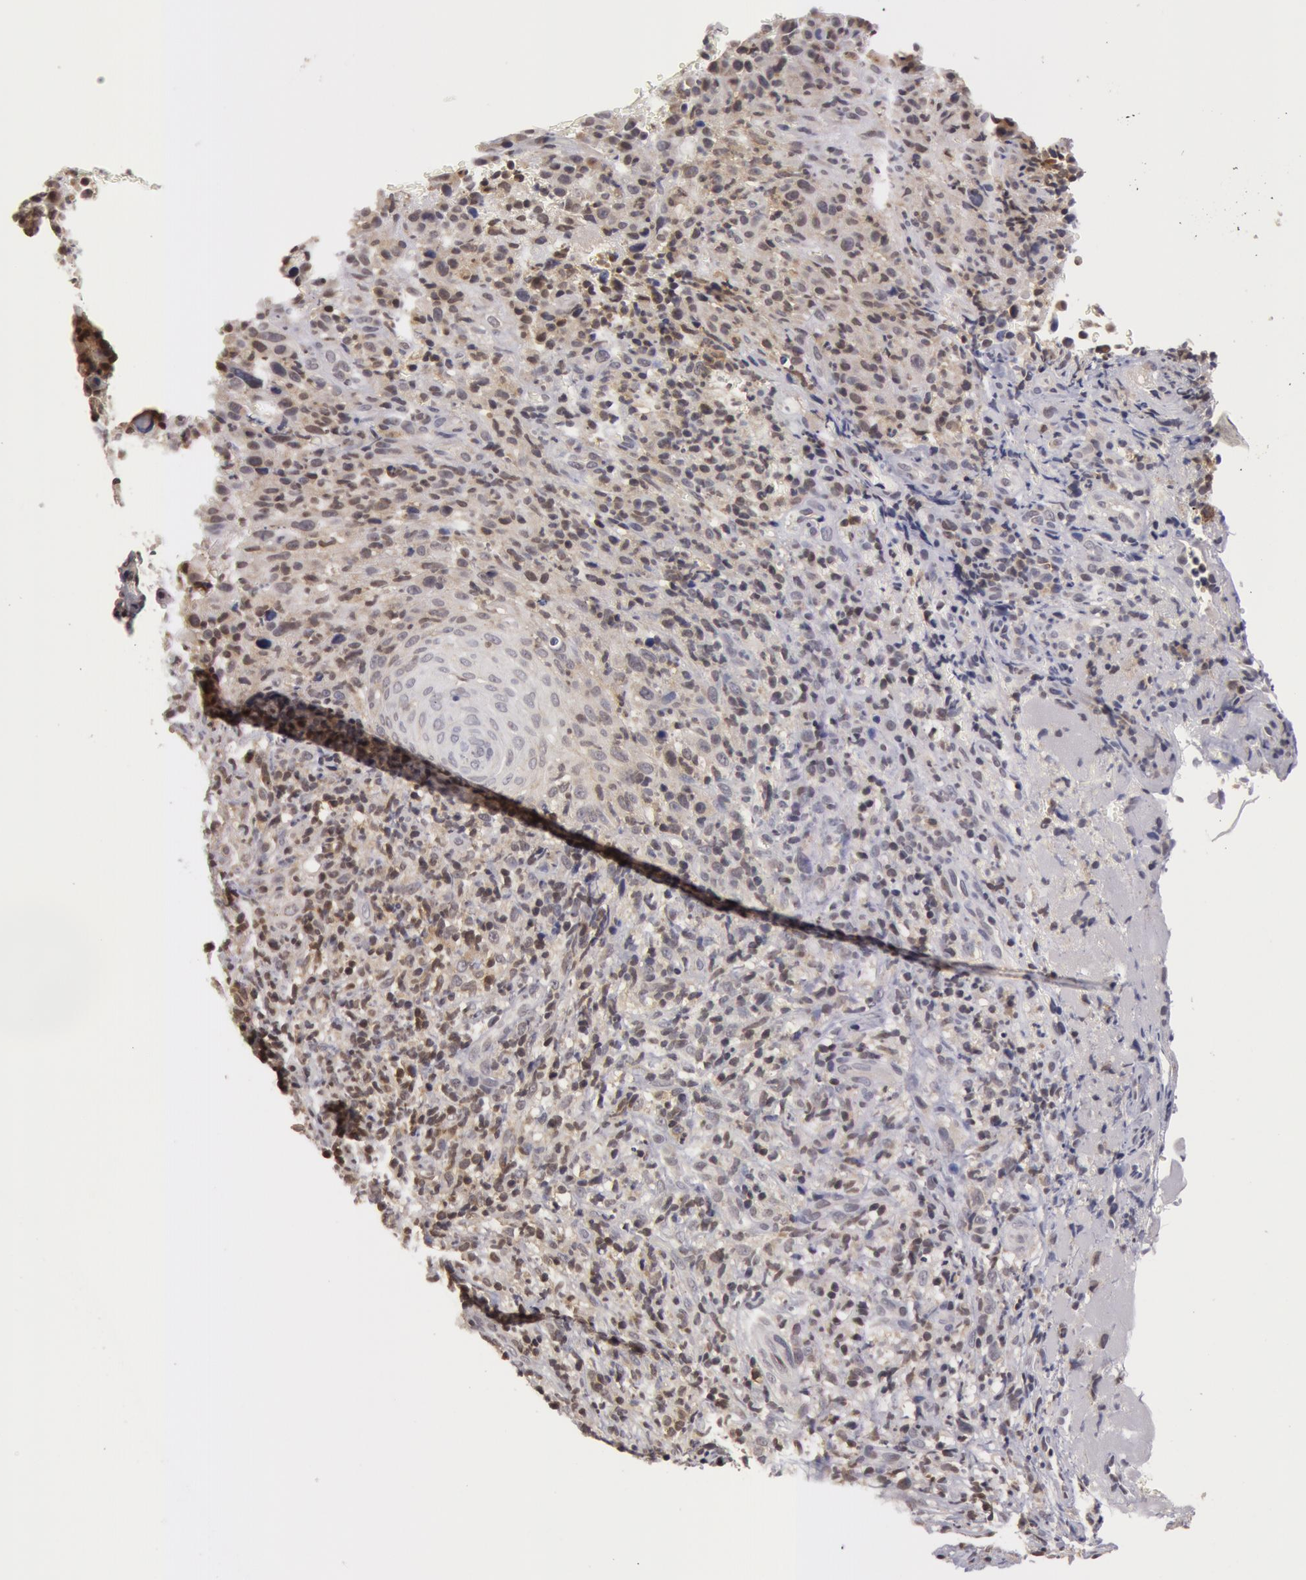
{"staining": {"intensity": "weak", "quantity": "<25%", "location": "nuclear"}, "tissue": "melanoma", "cell_type": "Tumor cells", "image_type": "cancer", "snomed": [{"axis": "morphology", "description": "Malignant melanoma, NOS"}, {"axis": "topography", "description": "Skin"}], "caption": "IHC histopathology image of neoplastic tissue: melanoma stained with DAB (3,3'-diaminobenzidine) demonstrates no significant protein staining in tumor cells.", "gene": "ZNF350", "patient": {"sex": "male", "age": 75}}